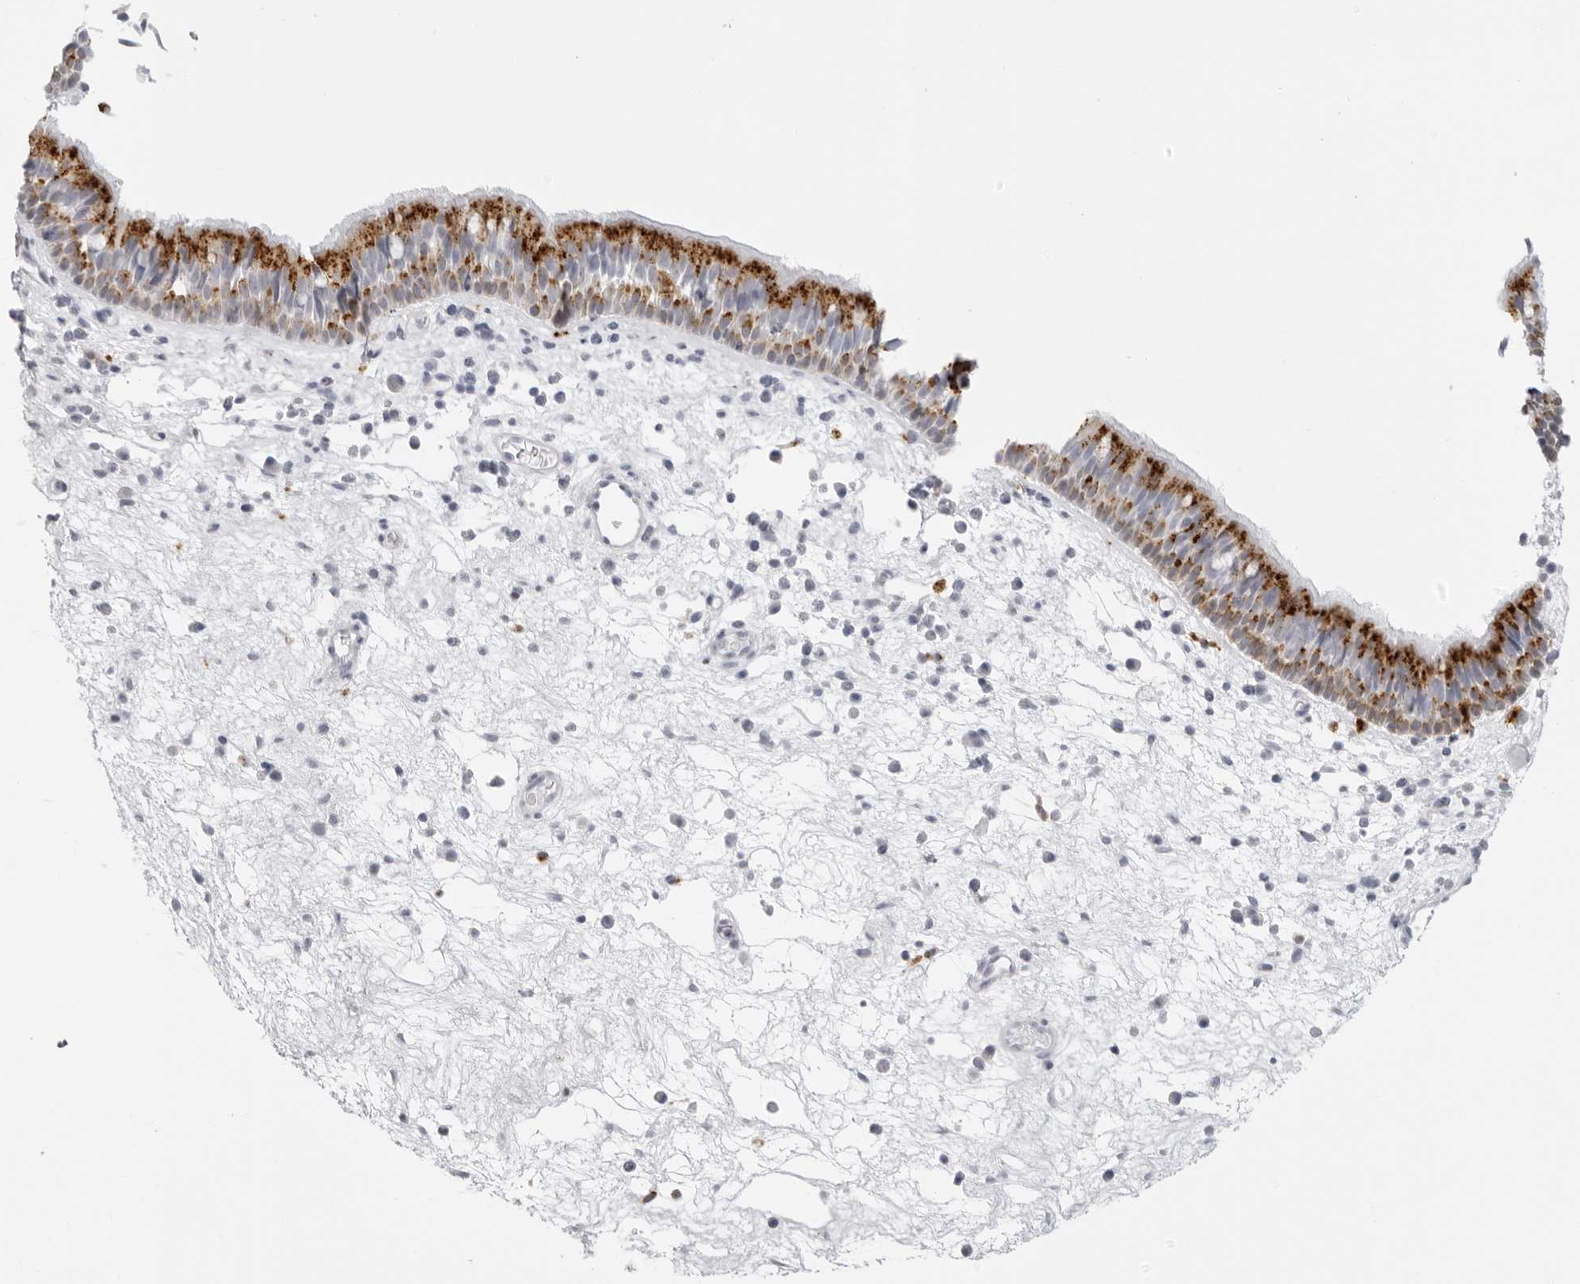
{"staining": {"intensity": "strong", "quantity": ">75%", "location": "cytoplasmic/membranous"}, "tissue": "nasopharynx", "cell_type": "Respiratory epithelial cells", "image_type": "normal", "snomed": [{"axis": "morphology", "description": "Normal tissue, NOS"}, {"axis": "morphology", "description": "Inflammation, NOS"}, {"axis": "morphology", "description": "Malignant melanoma, Metastatic site"}, {"axis": "topography", "description": "Nasopharynx"}], "caption": "Protein expression analysis of benign nasopharynx shows strong cytoplasmic/membranous expression in approximately >75% of respiratory epithelial cells.", "gene": "IL25", "patient": {"sex": "male", "age": 70}}